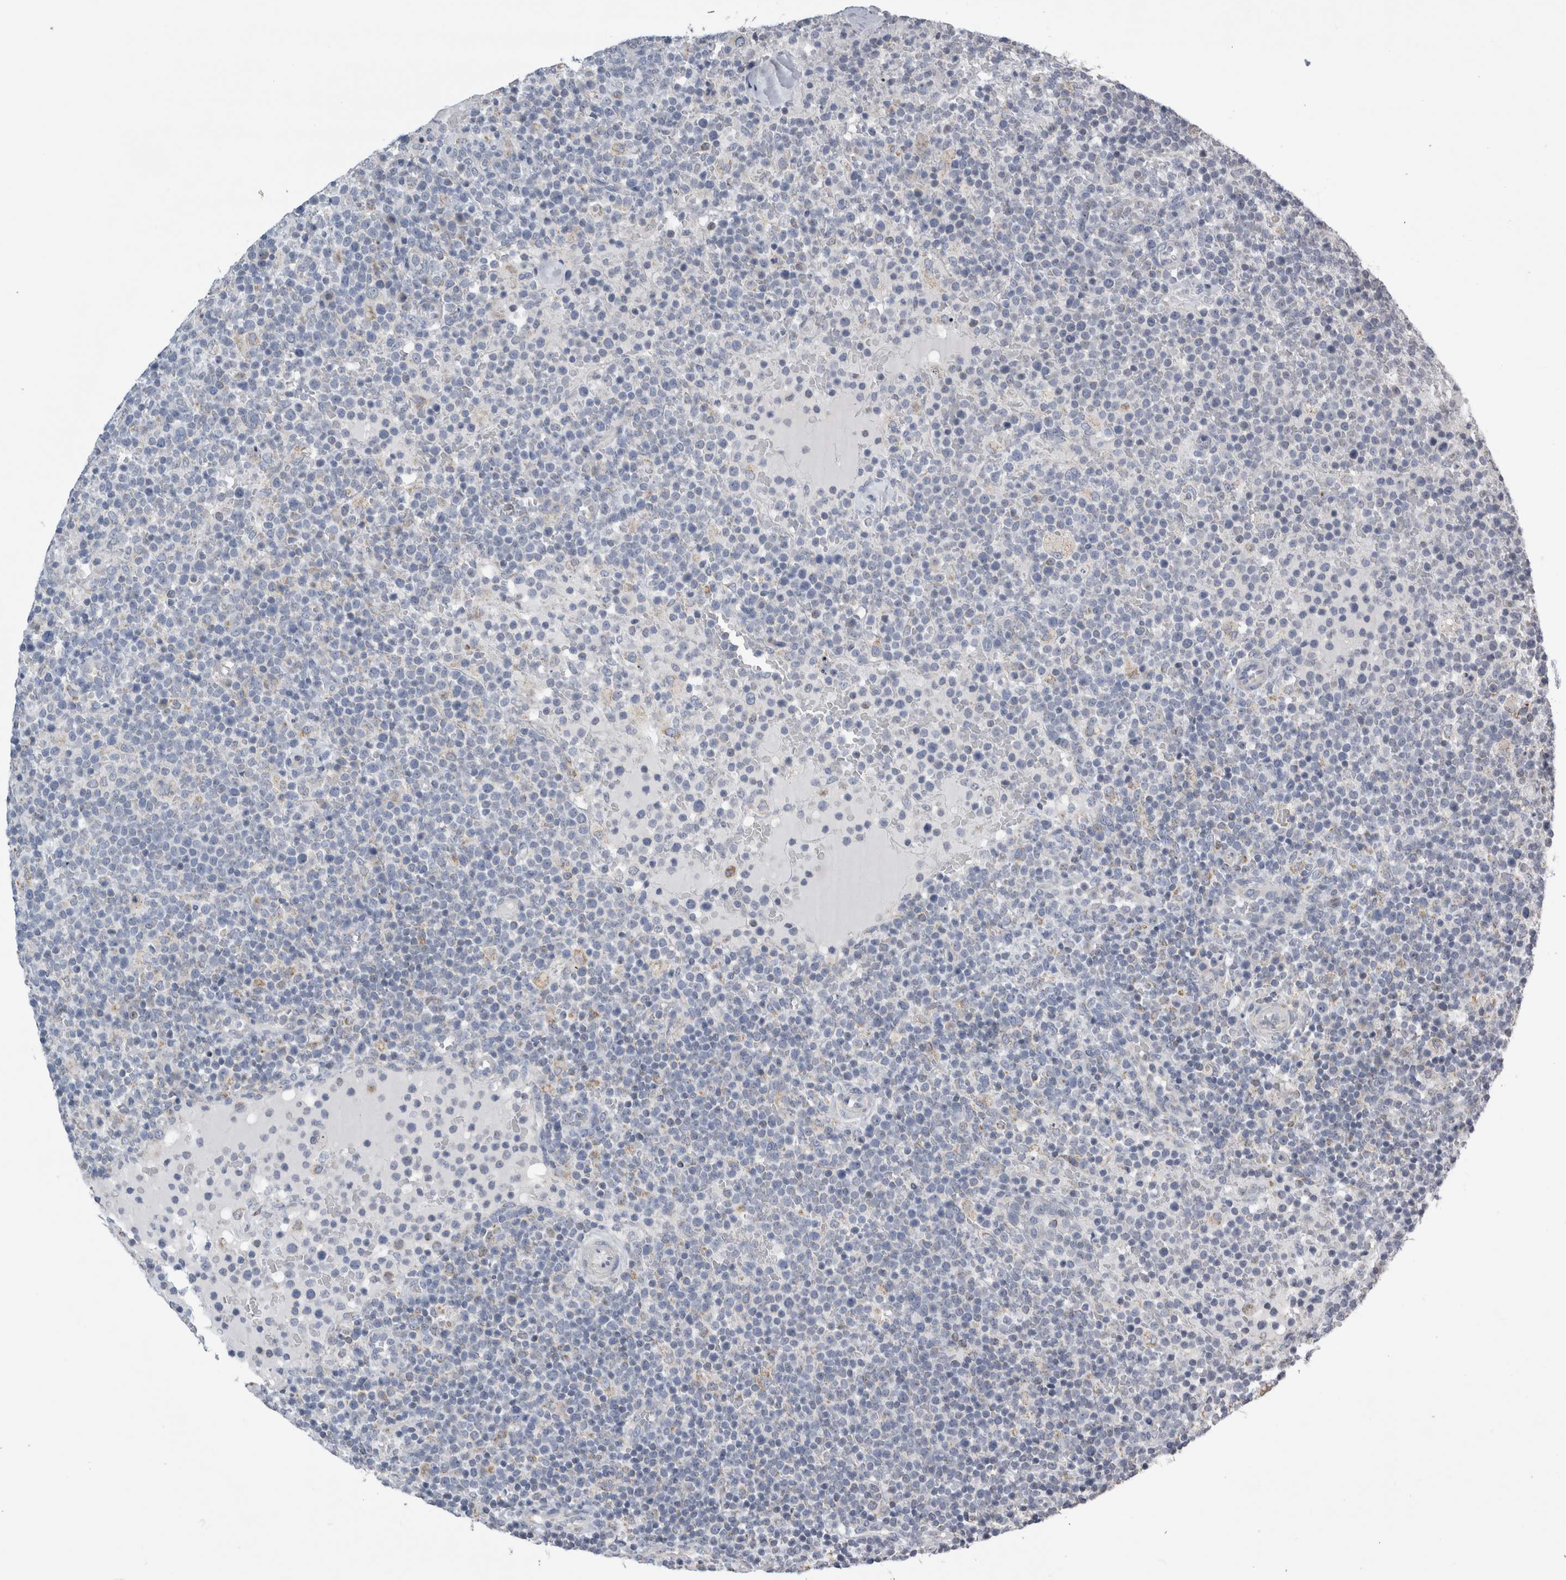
{"staining": {"intensity": "negative", "quantity": "none", "location": "none"}, "tissue": "lymphoma", "cell_type": "Tumor cells", "image_type": "cancer", "snomed": [{"axis": "morphology", "description": "Malignant lymphoma, non-Hodgkin's type, High grade"}, {"axis": "topography", "description": "Lymph node"}], "caption": "DAB (3,3'-diaminobenzidine) immunohistochemical staining of high-grade malignant lymphoma, non-Hodgkin's type reveals no significant staining in tumor cells.", "gene": "DHRS4", "patient": {"sex": "male", "age": 61}}